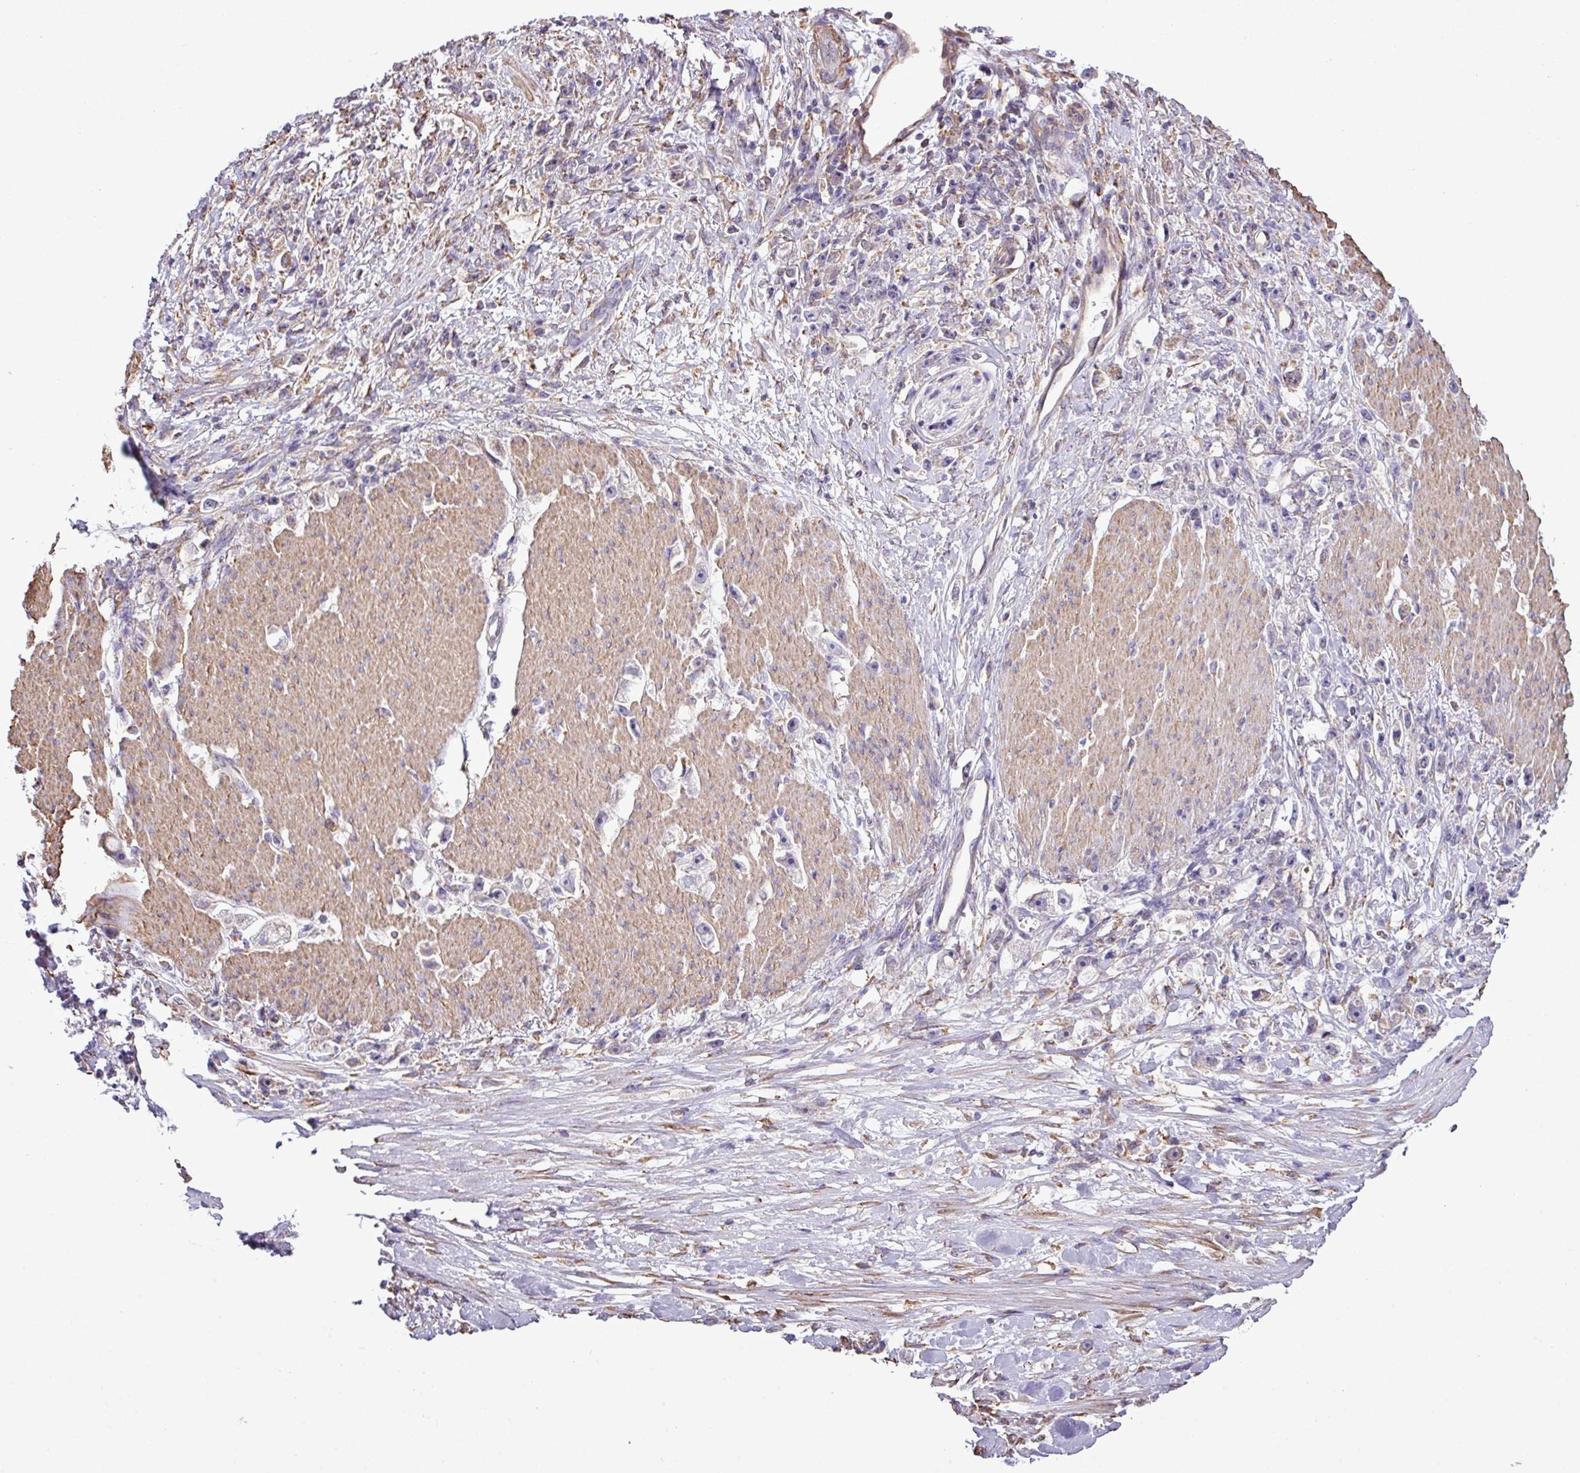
{"staining": {"intensity": "negative", "quantity": "none", "location": "none"}, "tissue": "stomach cancer", "cell_type": "Tumor cells", "image_type": "cancer", "snomed": [{"axis": "morphology", "description": "Adenocarcinoma, NOS"}, {"axis": "topography", "description": "Stomach"}], "caption": "The image shows no significant expression in tumor cells of stomach adenocarcinoma. (Immunohistochemistry (ihc), brightfield microscopy, high magnification).", "gene": "ZSCAN5A", "patient": {"sex": "female", "age": 59}}